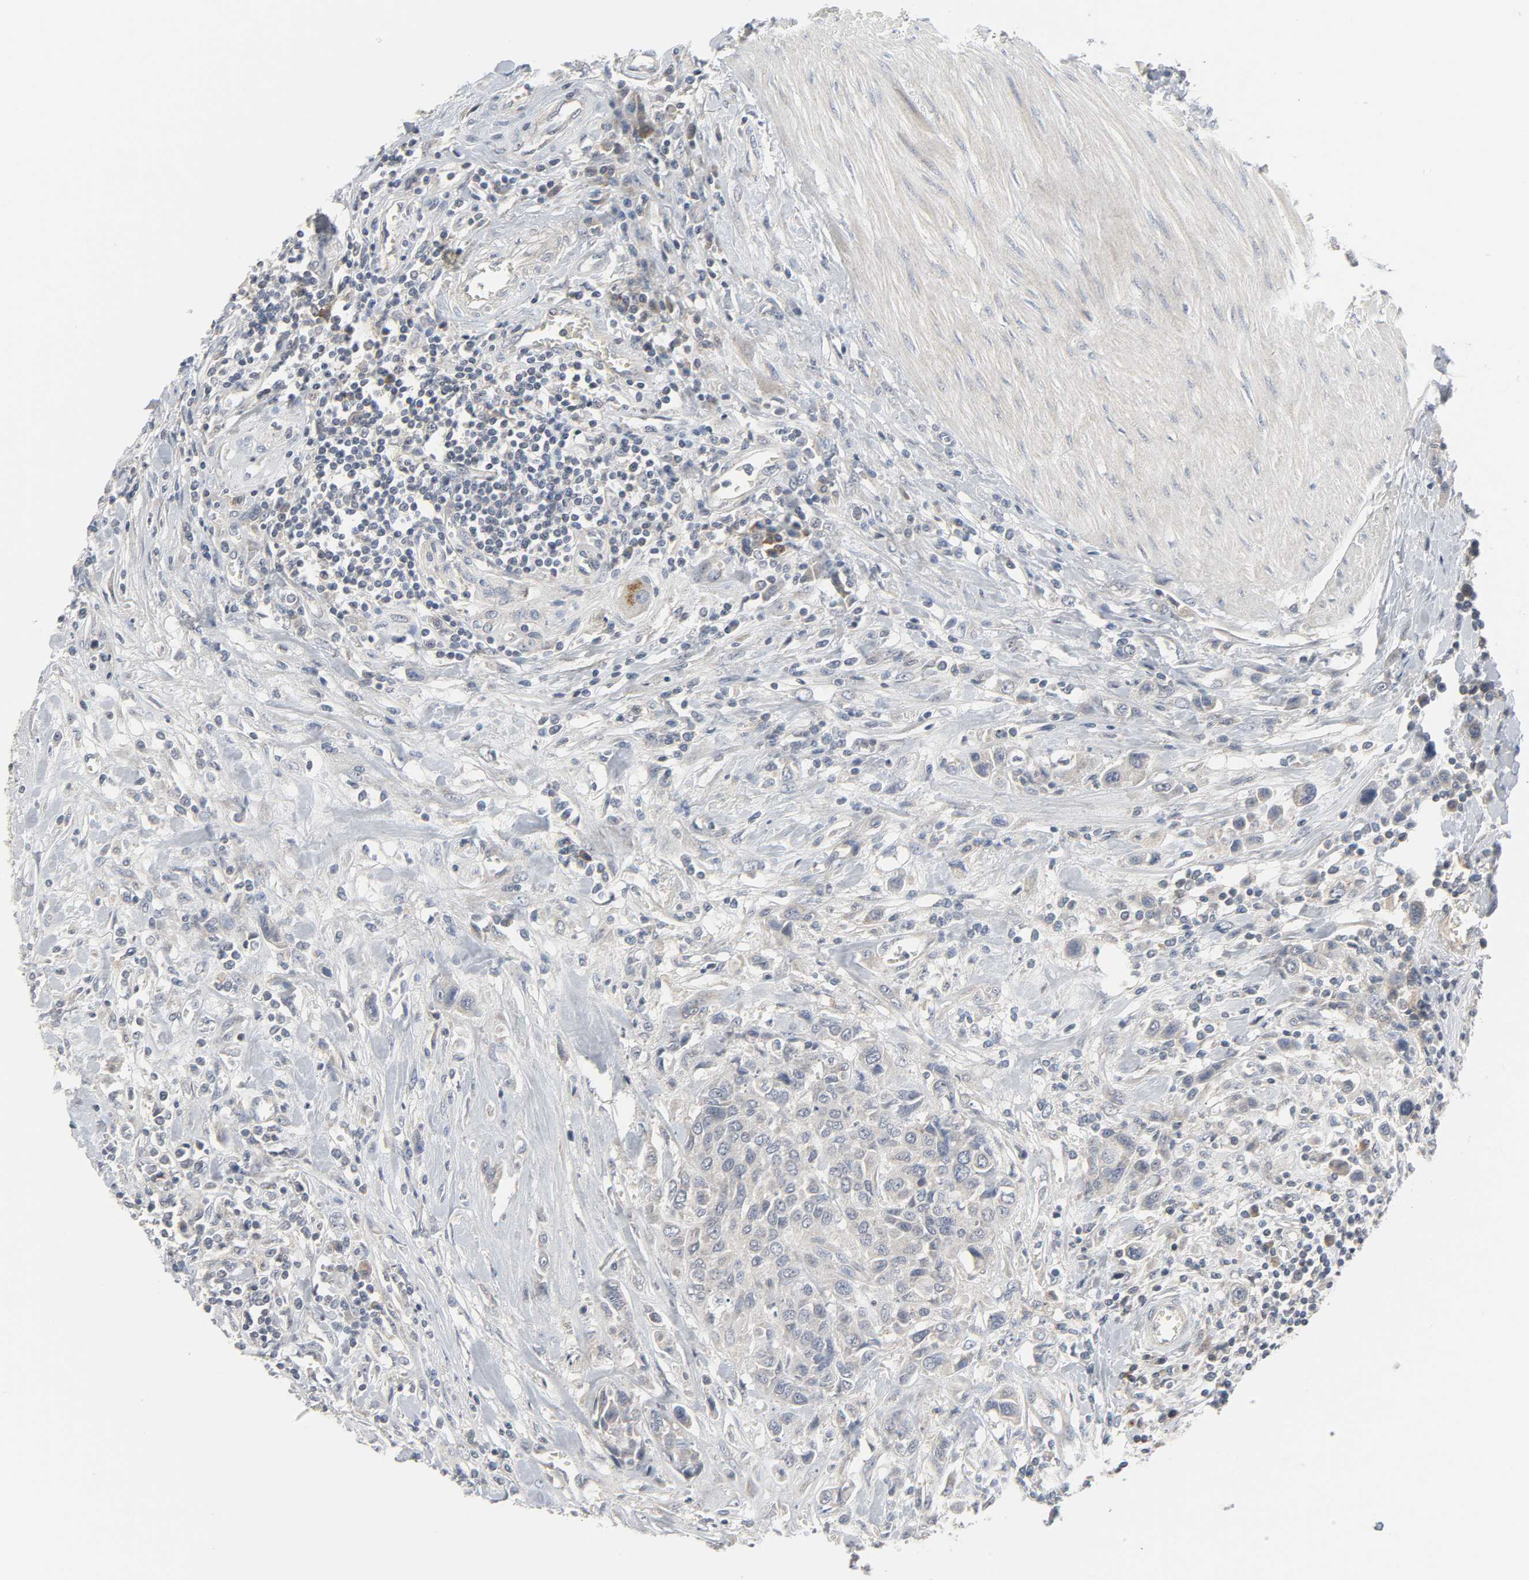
{"staining": {"intensity": "weak", "quantity": "25%-75%", "location": "cytoplasmic/membranous"}, "tissue": "urothelial cancer", "cell_type": "Tumor cells", "image_type": "cancer", "snomed": [{"axis": "morphology", "description": "Urothelial carcinoma, High grade"}, {"axis": "topography", "description": "Urinary bladder"}], "caption": "High-magnification brightfield microscopy of urothelial carcinoma (high-grade) stained with DAB (3,3'-diaminobenzidine) (brown) and counterstained with hematoxylin (blue). tumor cells exhibit weak cytoplasmic/membranous expression is seen in about25%-75% of cells. (DAB (3,3'-diaminobenzidine) IHC, brown staining for protein, blue staining for nuclei).", "gene": "CLIP1", "patient": {"sex": "male", "age": 50}}